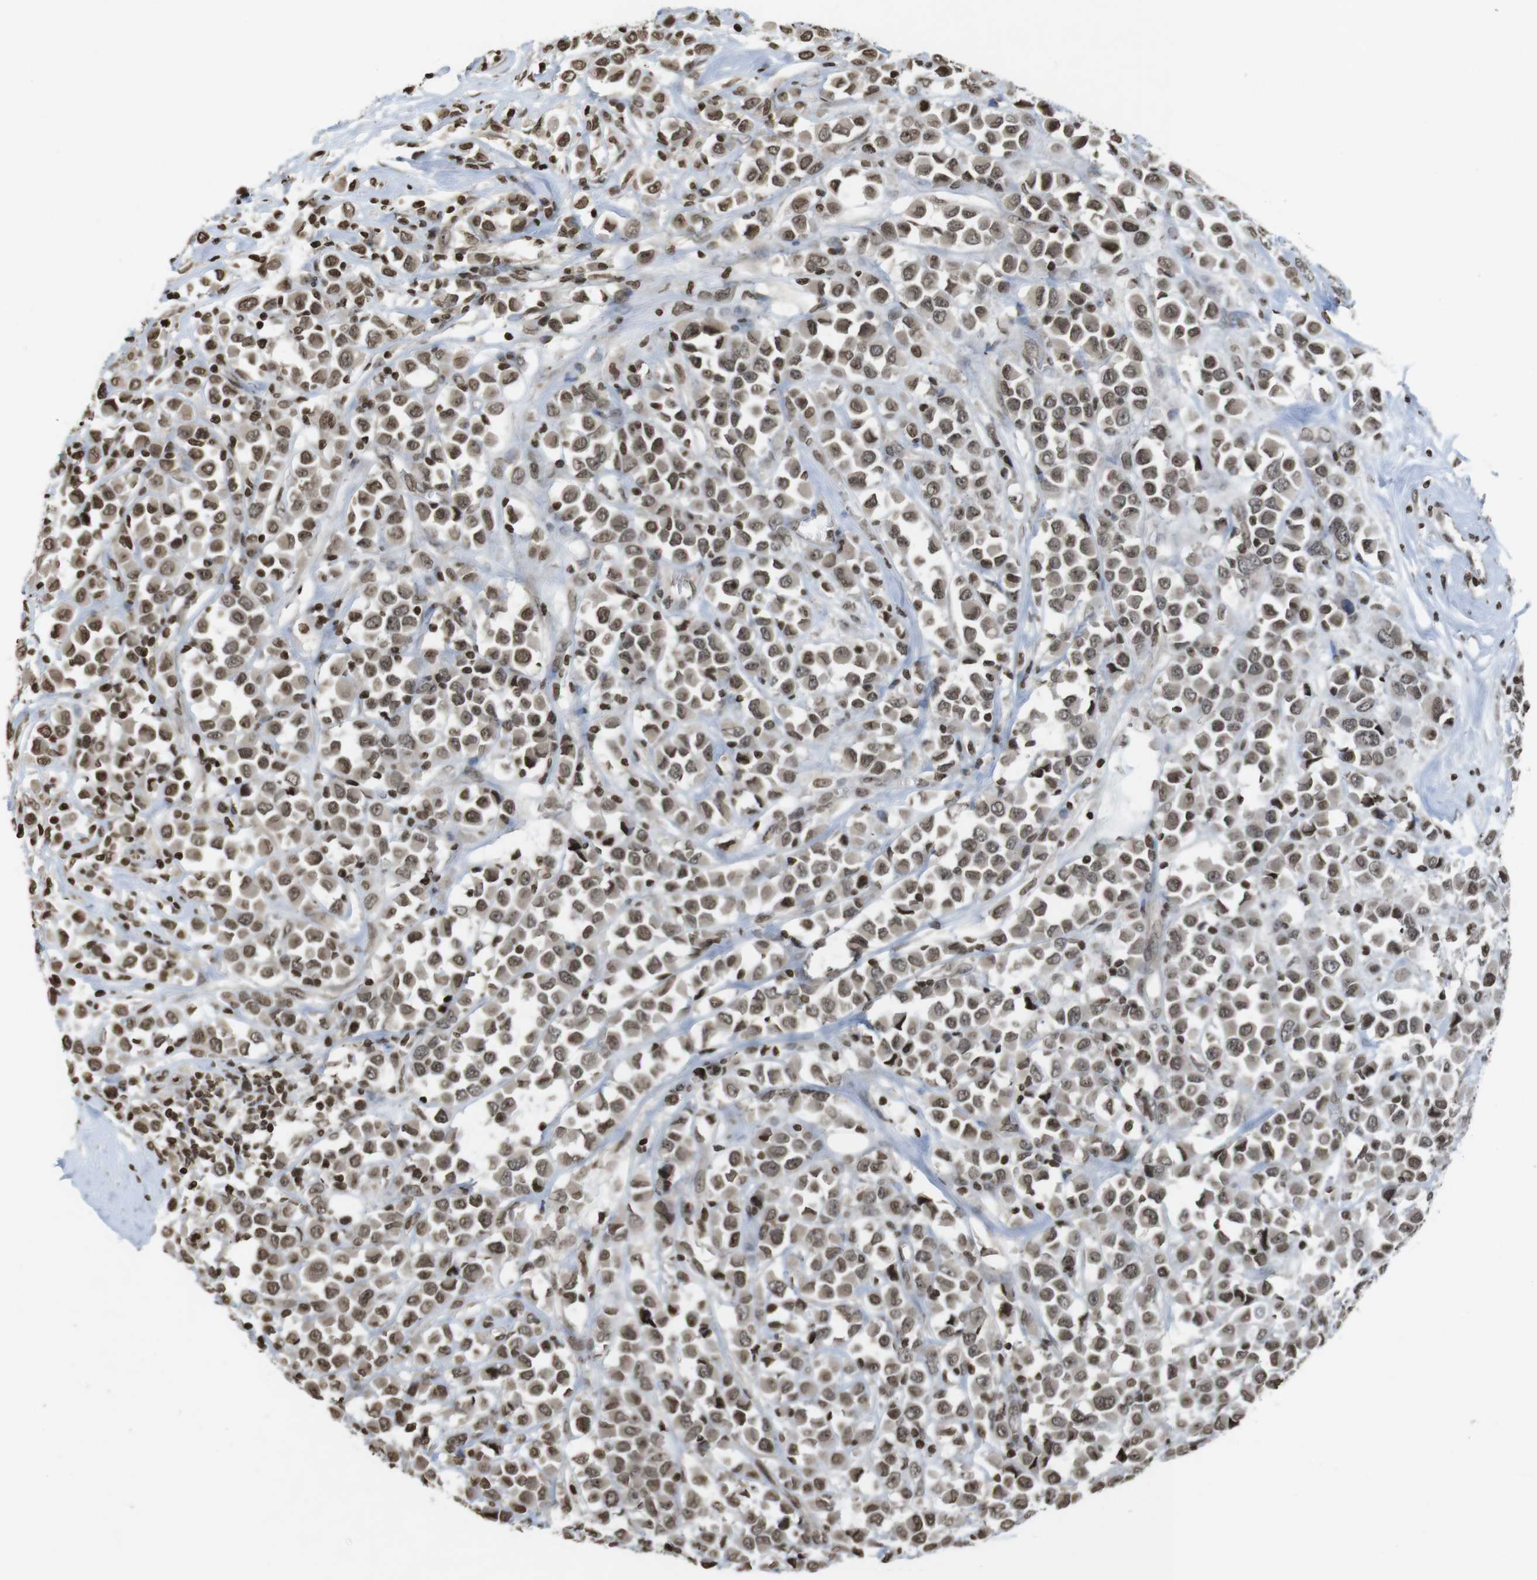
{"staining": {"intensity": "moderate", "quantity": ">75%", "location": "cytoplasmic/membranous,nuclear"}, "tissue": "breast cancer", "cell_type": "Tumor cells", "image_type": "cancer", "snomed": [{"axis": "morphology", "description": "Duct carcinoma"}, {"axis": "topography", "description": "Breast"}], "caption": "Moderate cytoplasmic/membranous and nuclear staining for a protein is seen in about >75% of tumor cells of breast infiltrating ductal carcinoma using immunohistochemistry (IHC).", "gene": "FOXA3", "patient": {"sex": "female", "age": 61}}